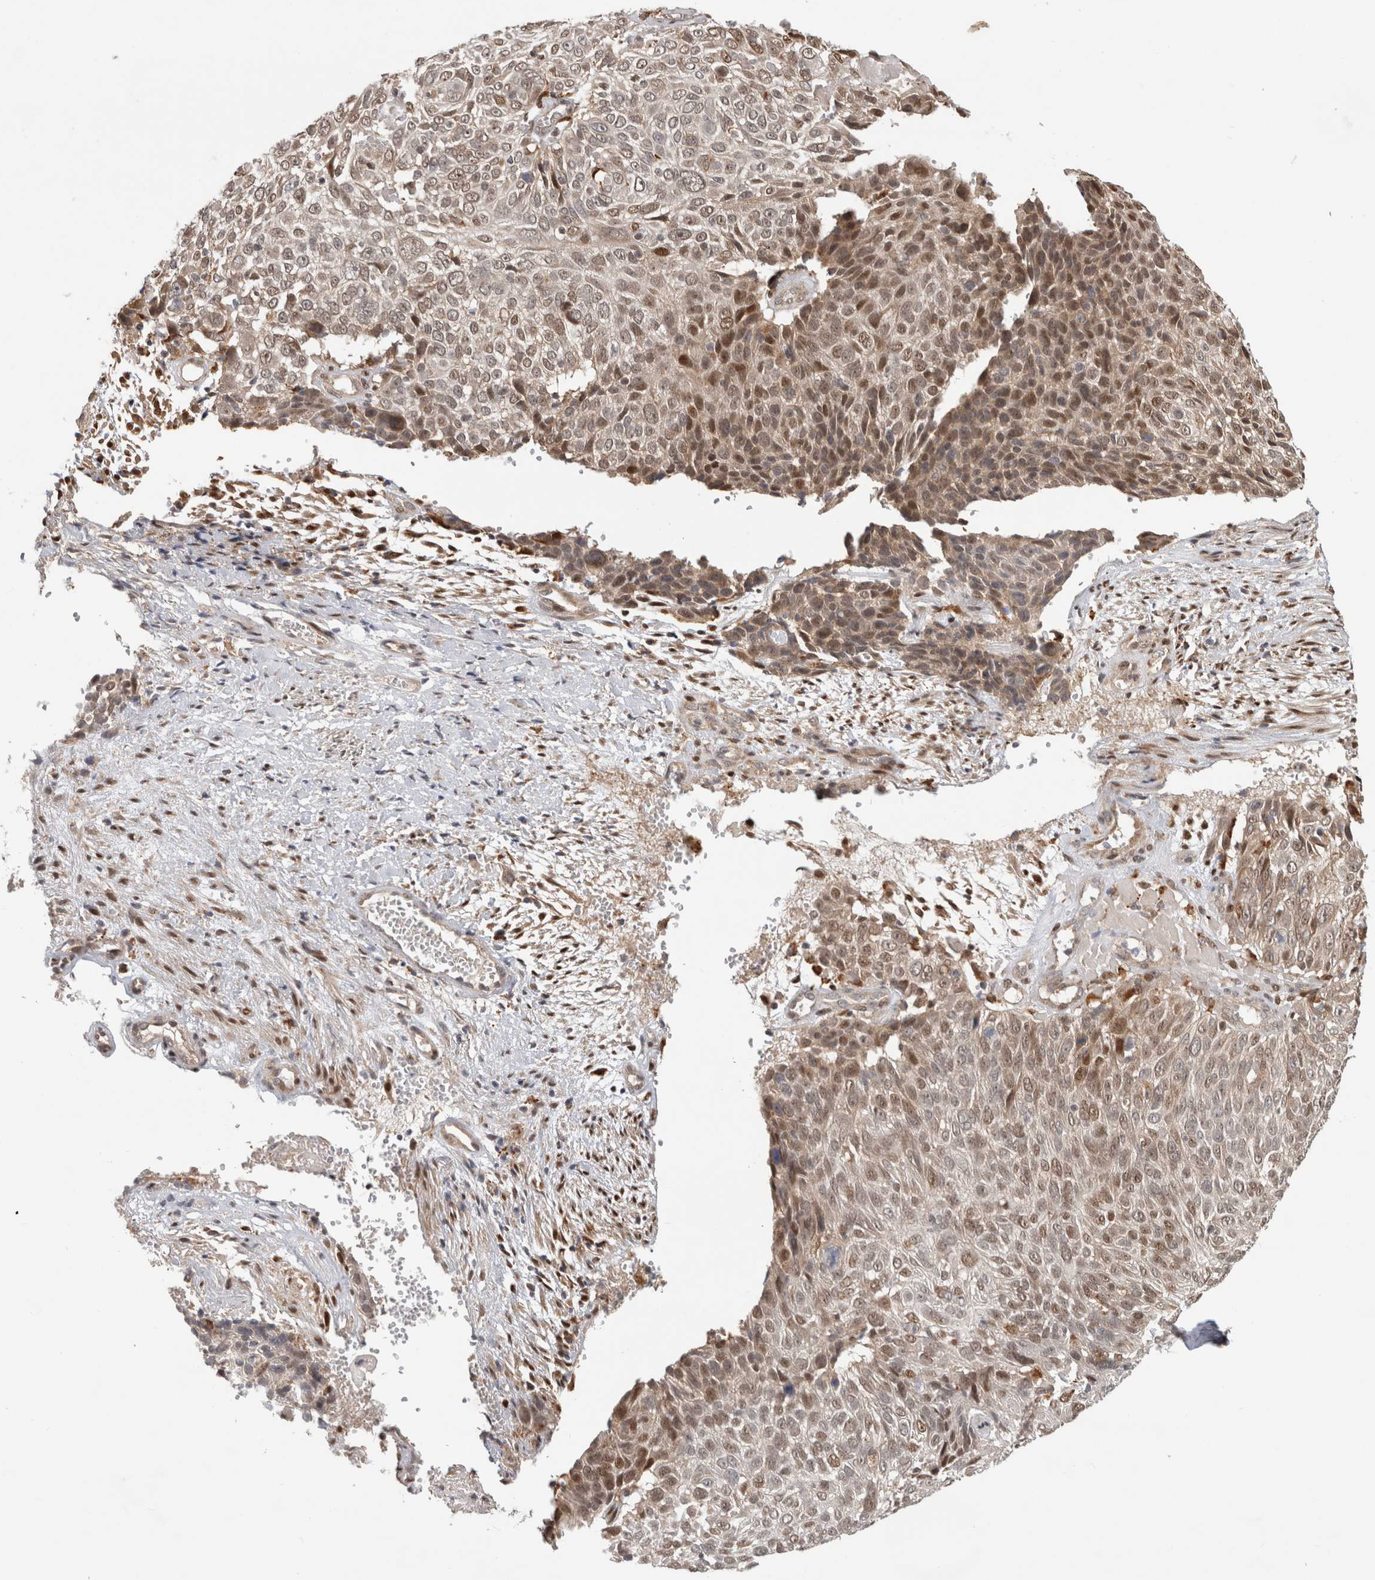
{"staining": {"intensity": "moderate", "quantity": ">75%", "location": "nuclear"}, "tissue": "cervical cancer", "cell_type": "Tumor cells", "image_type": "cancer", "snomed": [{"axis": "morphology", "description": "Squamous cell carcinoma, NOS"}, {"axis": "topography", "description": "Cervix"}], "caption": "High-power microscopy captured an IHC histopathology image of squamous cell carcinoma (cervical), revealing moderate nuclear expression in approximately >75% of tumor cells.", "gene": "NAB2", "patient": {"sex": "female", "age": 74}}